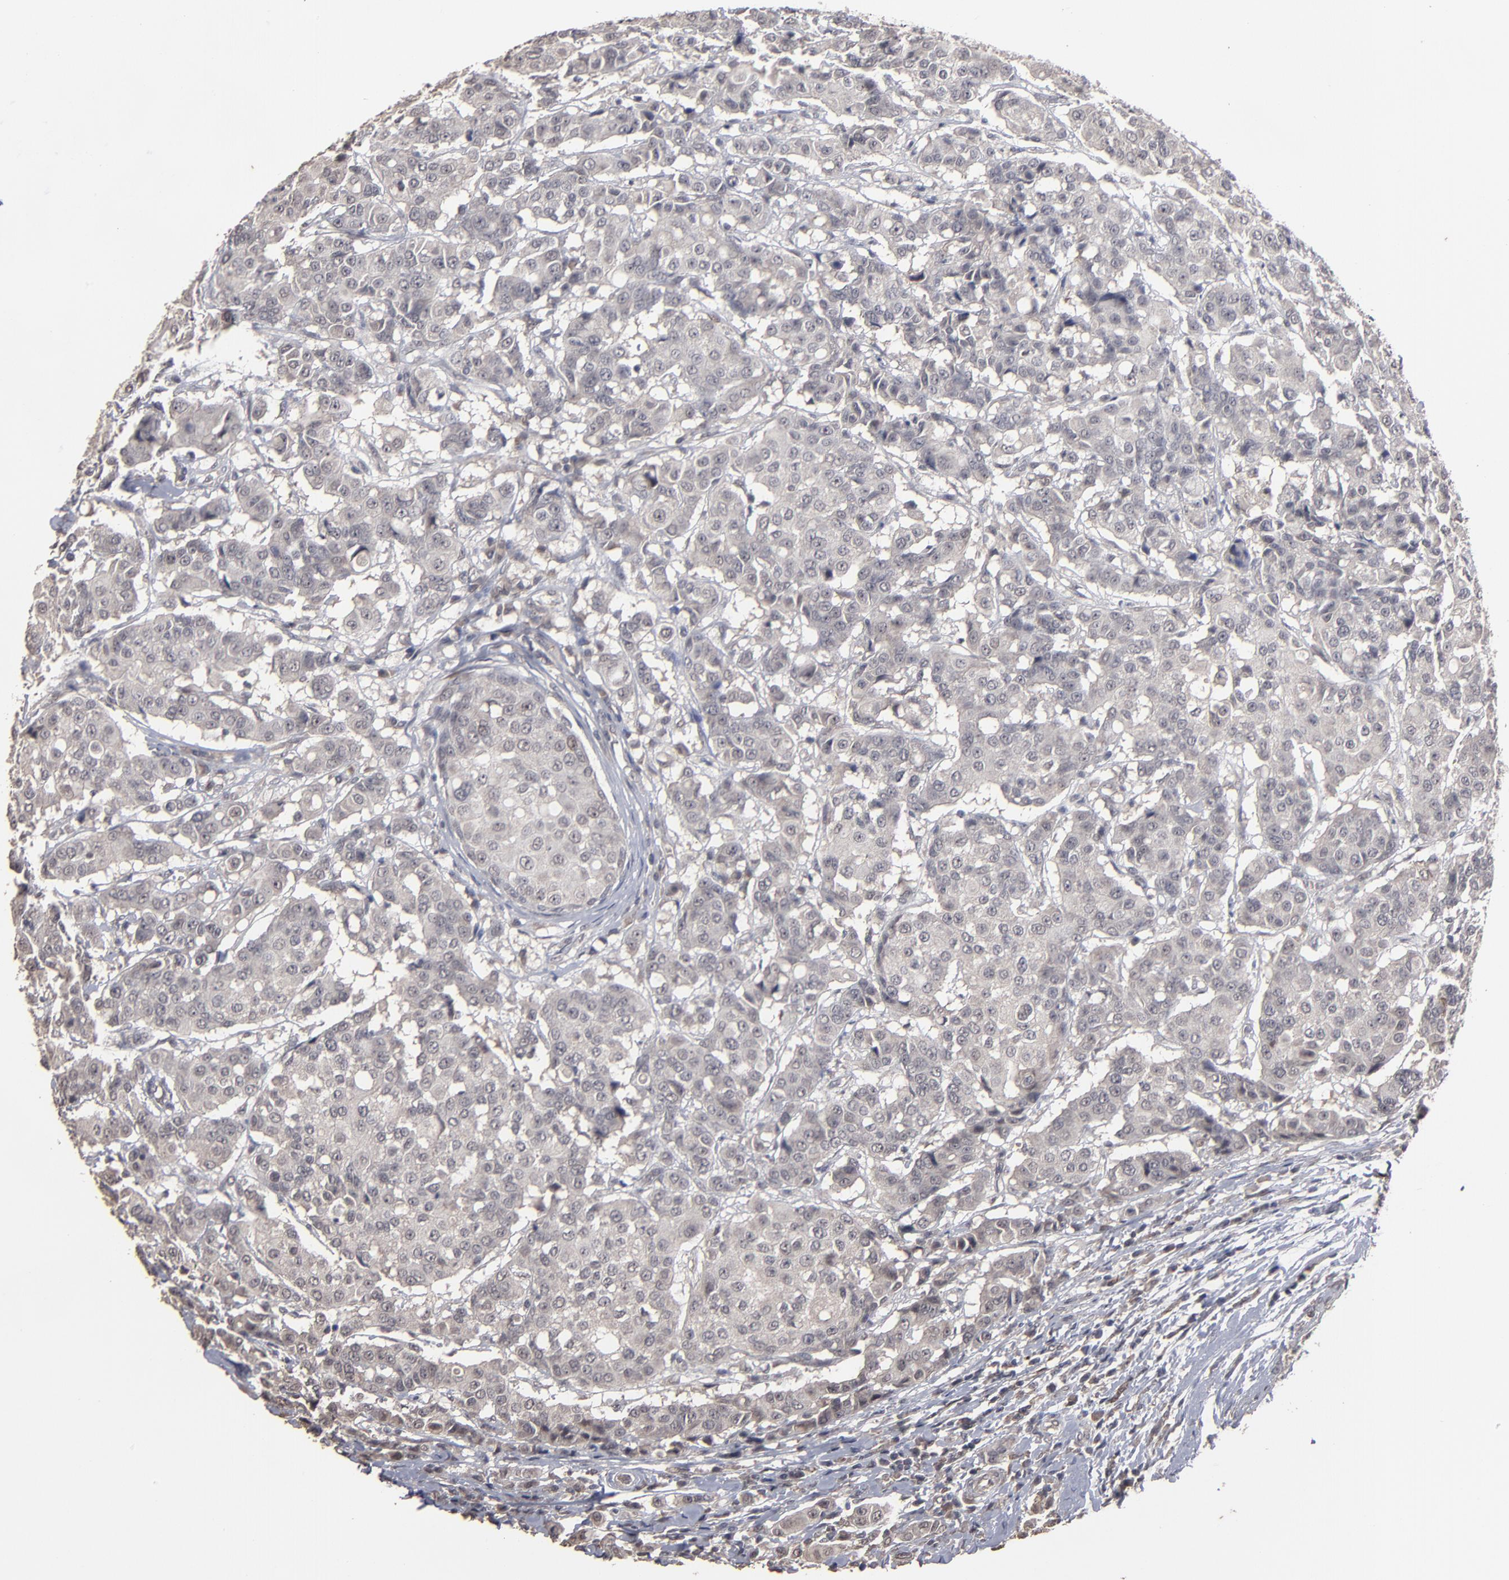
{"staining": {"intensity": "weak", "quantity": ">75%", "location": "cytoplasmic/membranous"}, "tissue": "breast cancer", "cell_type": "Tumor cells", "image_type": "cancer", "snomed": [{"axis": "morphology", "description": "Duct carcinoma"}, {"axis": "topography", "description": "Breast"}], "caption": "Human breast intraductal carcinoma stained for a protein (brown) demonstrates weak cytoplasmic/membranous positive expression in about >75% of tumor cells.", "gene": "SLC22A17", "patient": {"sex": "female", "age": 27}}